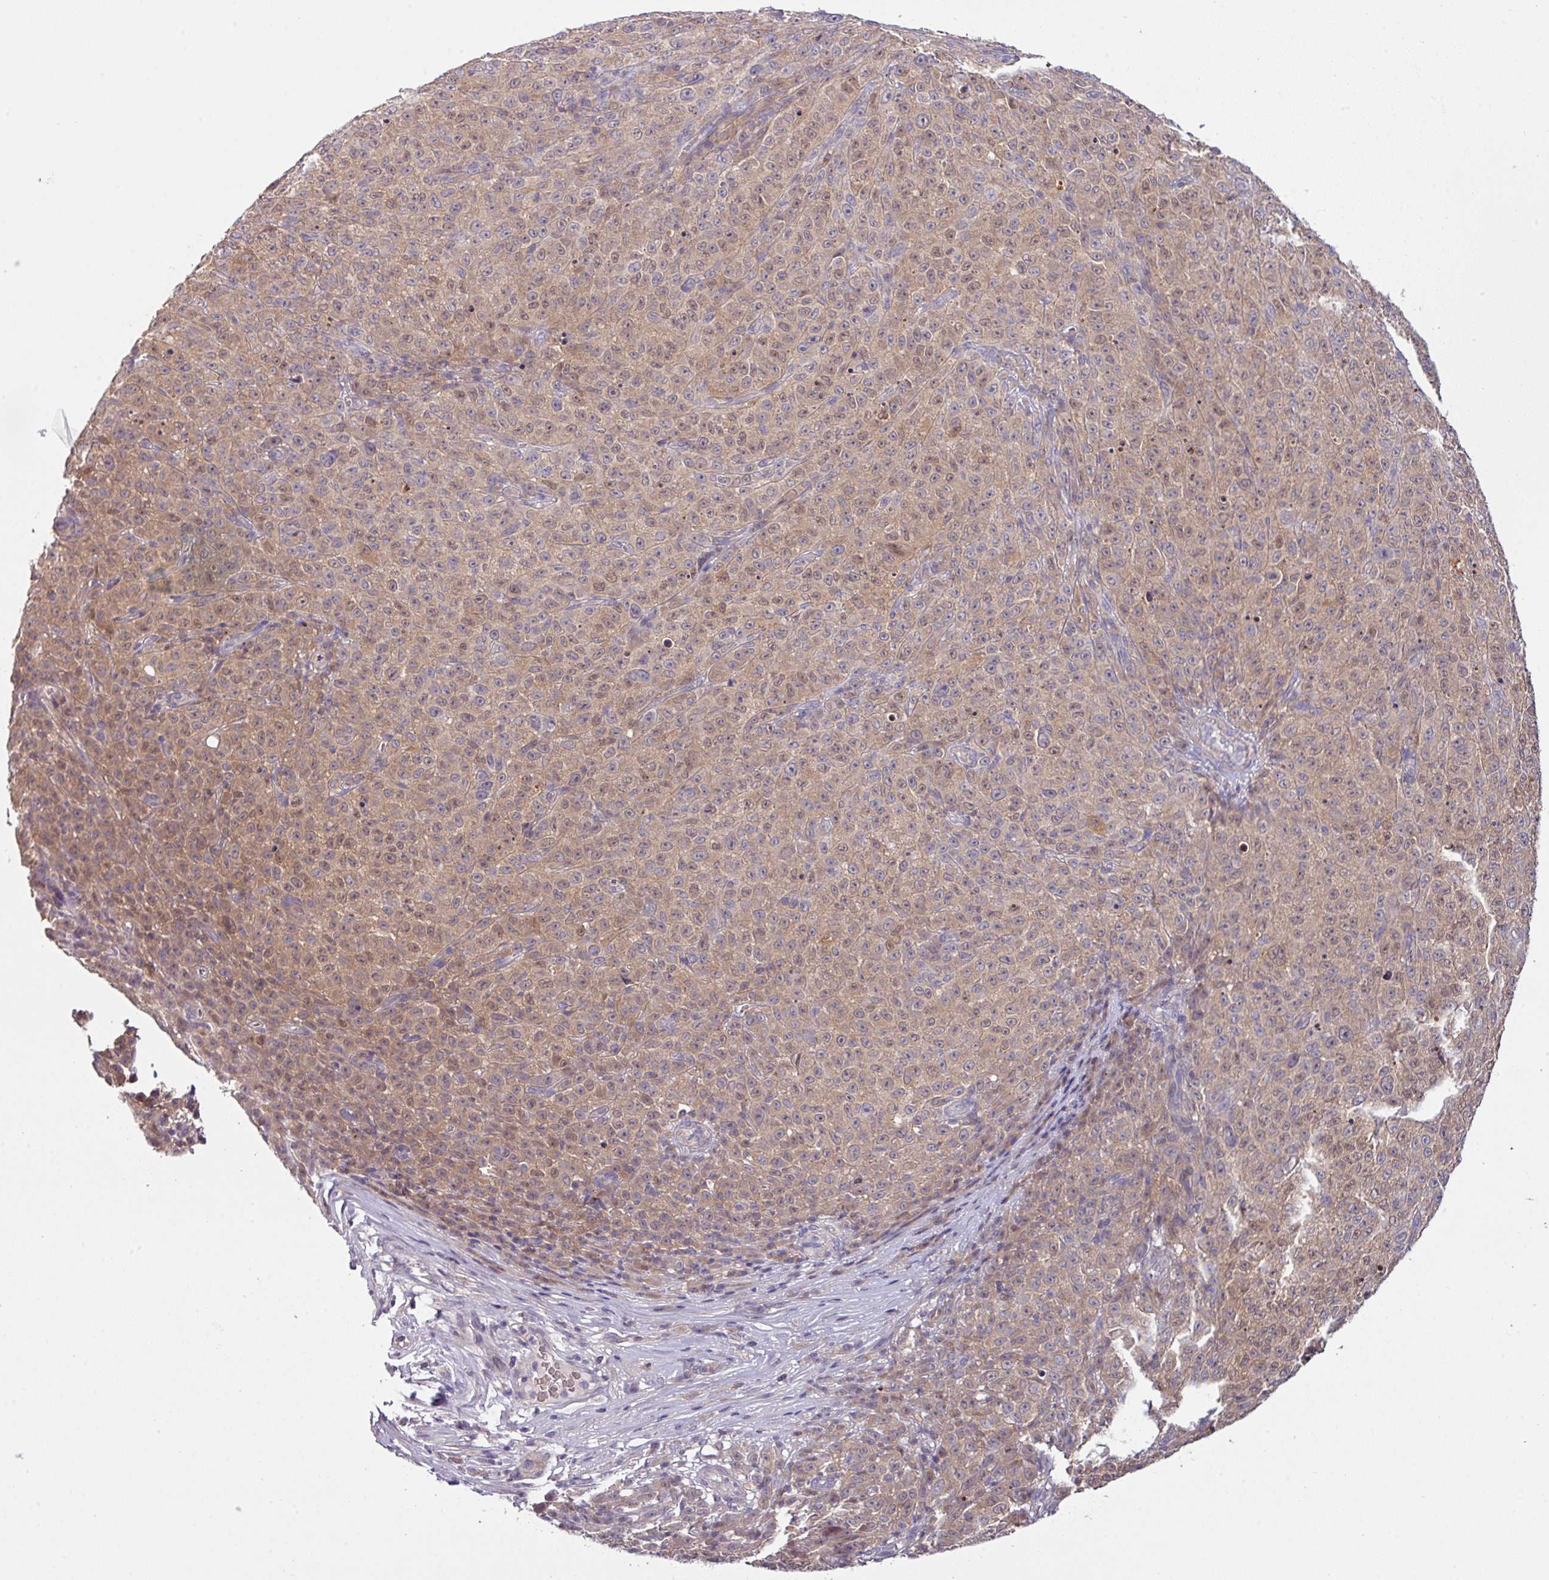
{"staining": {"intensity": "weak", "quantity": ">75%", "location": "cytoplasmic/membranous,nuclear"}, "tissue": "melanoma", "cell_type": "Tumor cells", "image_type": "cancer", "snomed": [{"axis": "morphology", "description": "Malignant melanoma, NOS"}, {"axis": "topography", "description": "Skin"}], "caption": "Protein staining demonstrates weak cytoplasmic/membranous and nuclear positivity in approximately >75% of tumor cells in melanoma.", "gene": "SLAMF6", "patient": {"sex": "female", "age": 82}}